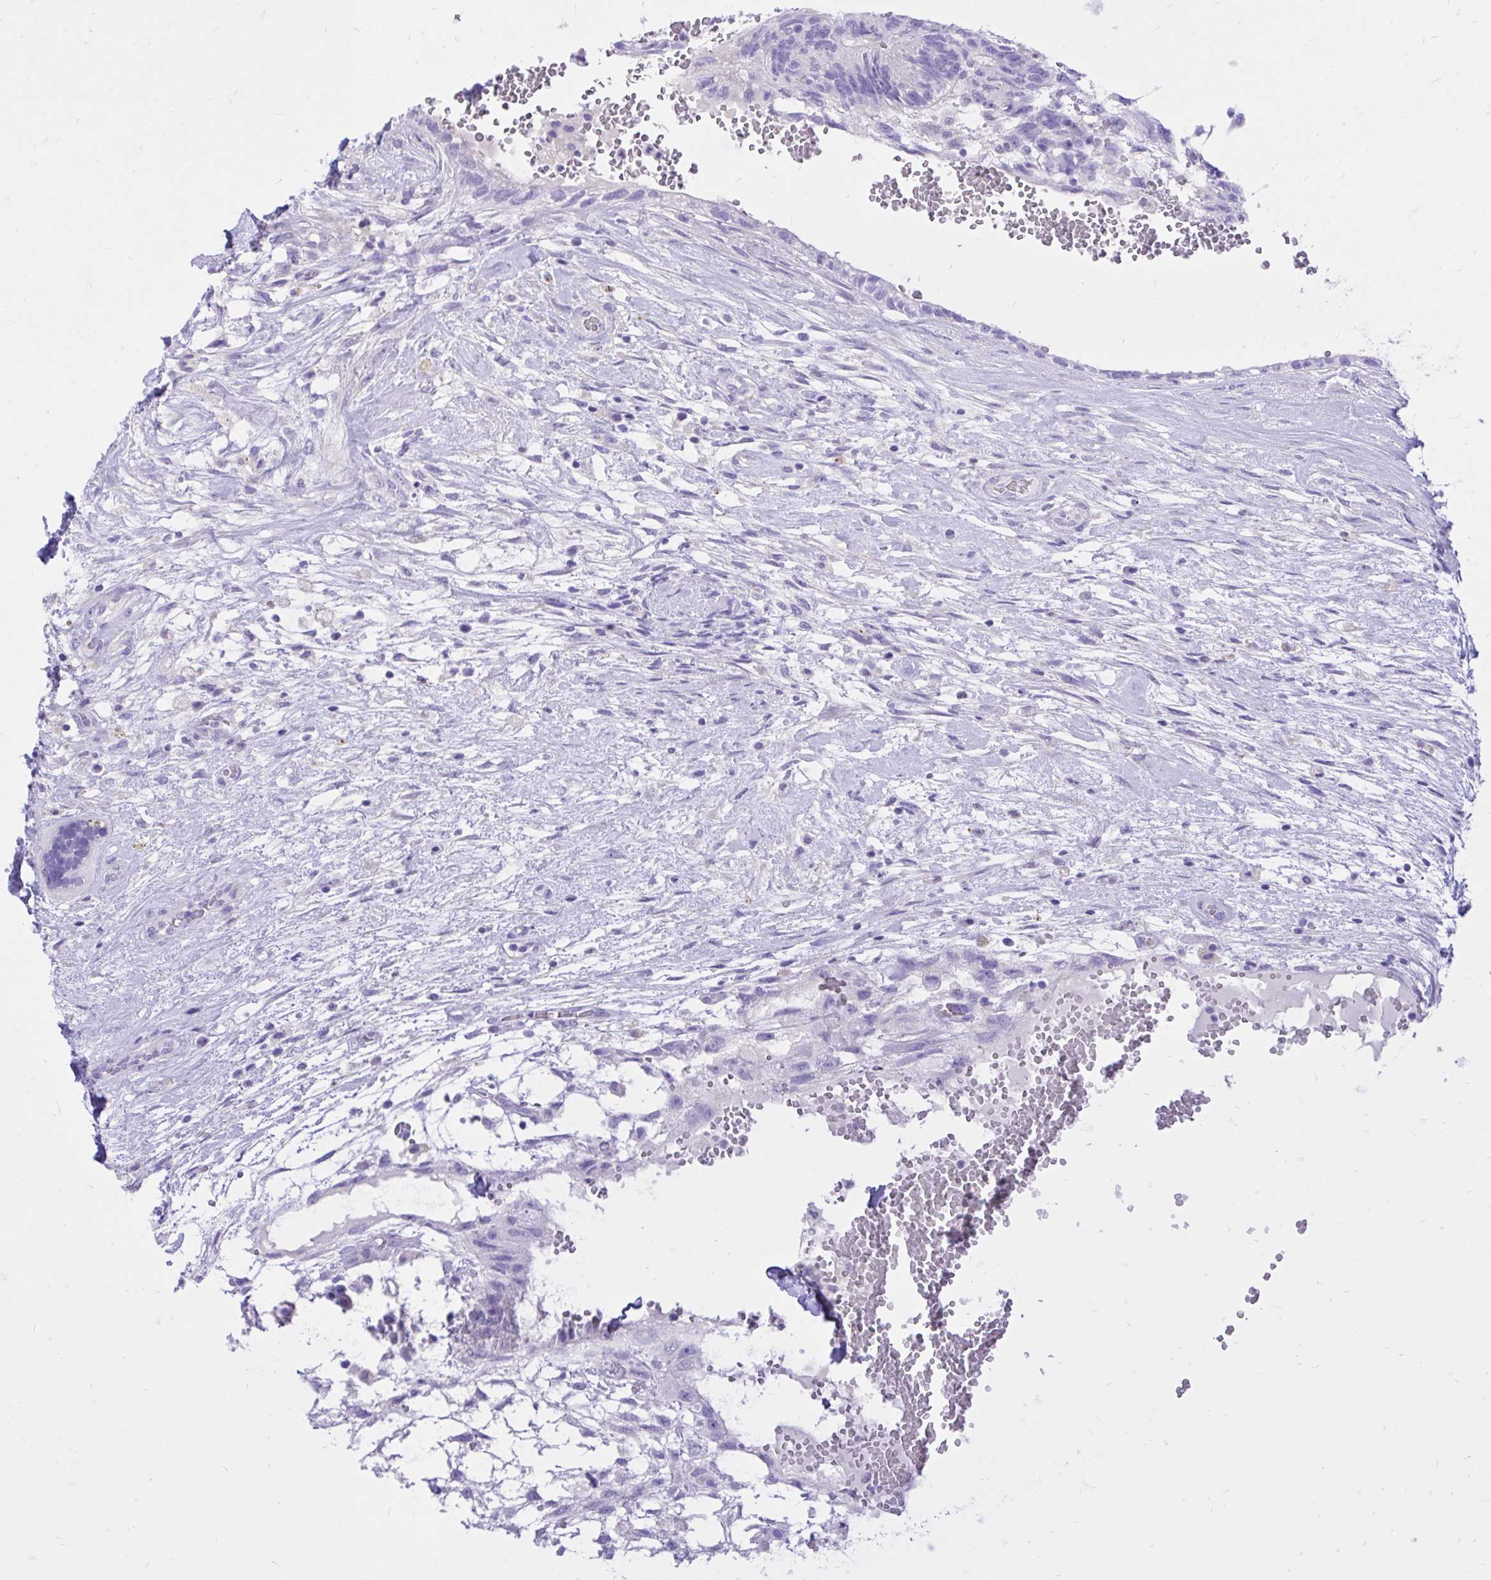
{"staining": {"intensity": "negative", "quantity": "none", "location": "none"}, "tissue": "testis cancer", "cell_type": "Tumor cells", "image_type": "cancer", "snomed": [{"axis": "morphology", "description": "Normal tissue, NOS"}, {"axis": "morphology", "description": "Carcinoma, Embryonal, NOS"}, {"axis": "topography", "description": "Testis"}], "caption": "High power microscopy micrograph of an immunohistochemistry (IHC) histopathology image of embryonal carcinoma (testis), revealing no significant positivity in tumor cells.", "gene": "MON1A", "patient": {"sex": "male", "age": 32}}